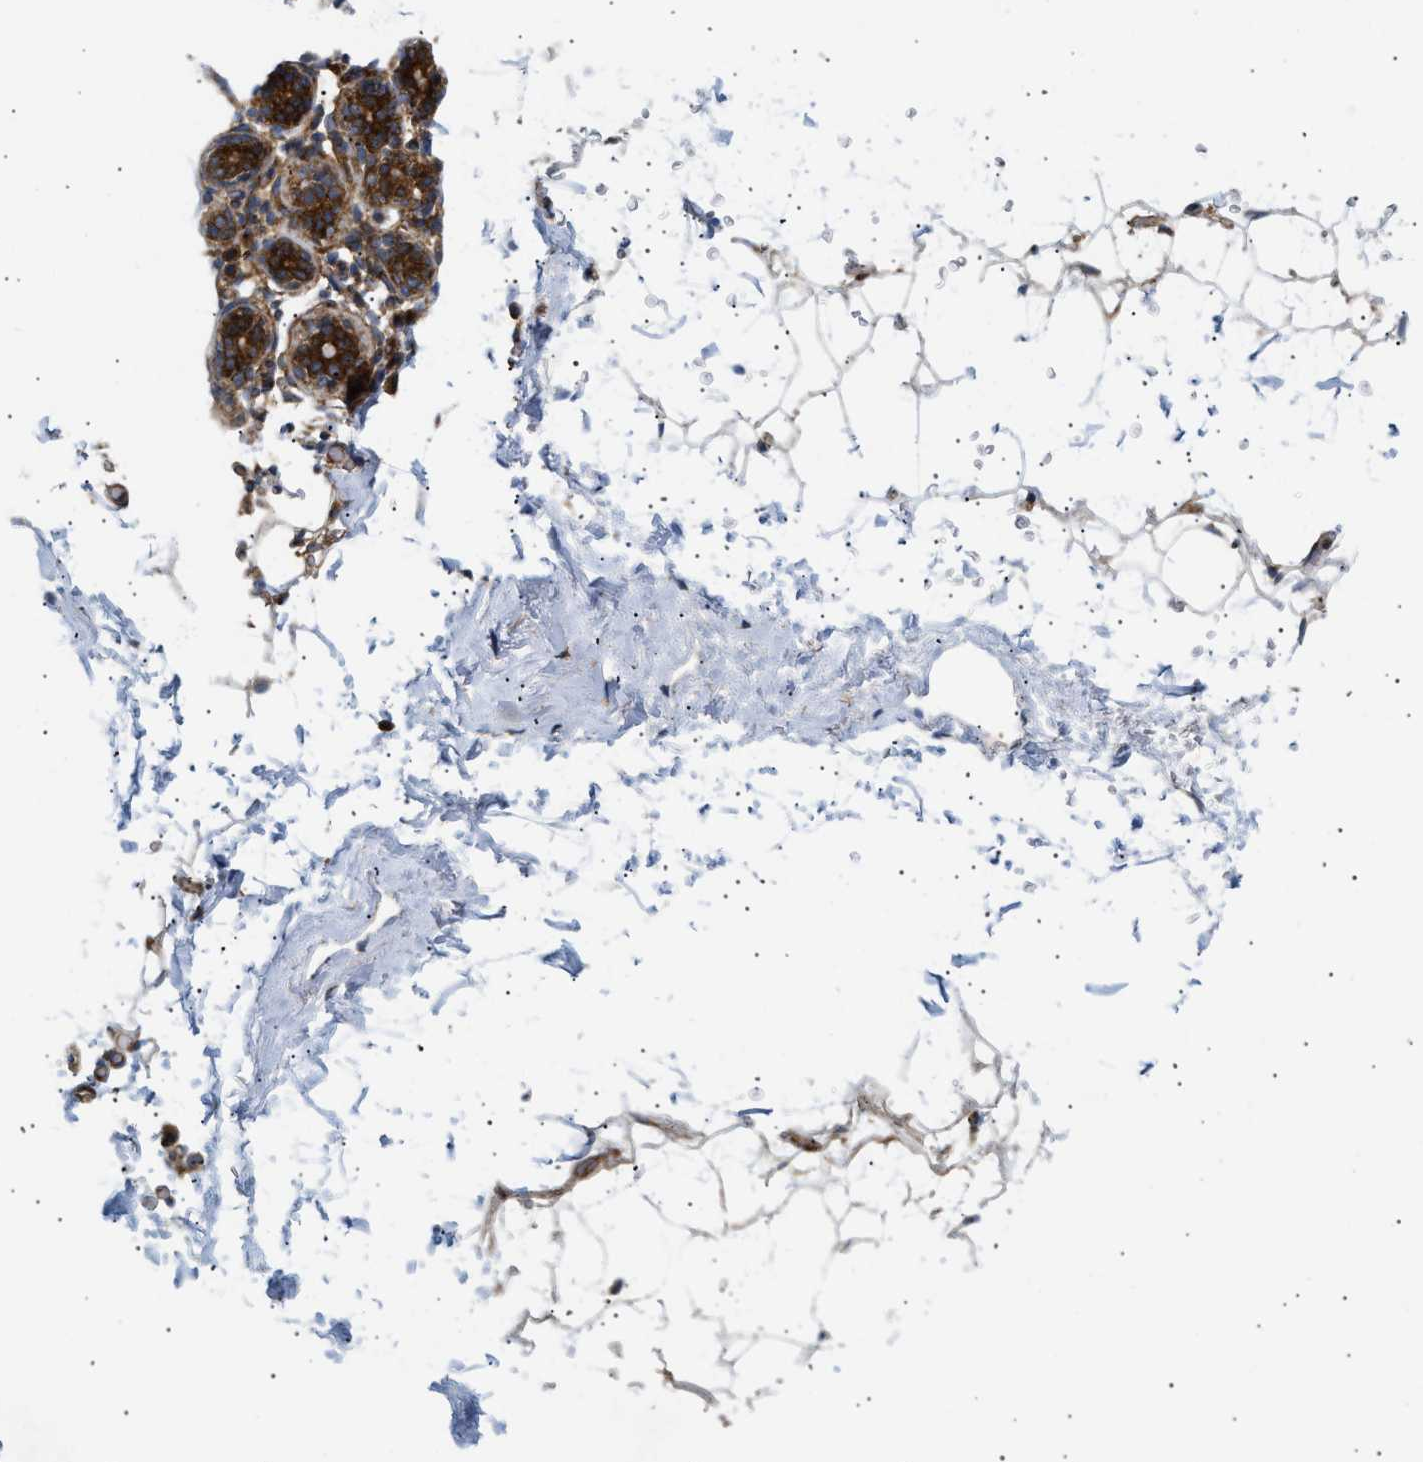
{"staining": {"intensity": "moderate", "quantity": "25%-75%", "location": "cytoplasmic/membranous"}, "tissue": "adipose tissue", "cell_type": "Adipocytes", "image_type": "normal", "snomed": [{"axis": "morphology", "description": "Normal tissue, NOS"}, {"axis": "topography", "description": "Breast"}, {"axis": "topography", "description": "Soft tissue"}], "caption": "Immunohistochemical staining of normal human adipose tissue demonstrates moderate cytoplasmic/membranous protein expression in approximately 25%-75% of adipocytes.", "gene": "DCTN4", "patient": {"sex": "female", "age": 75}}